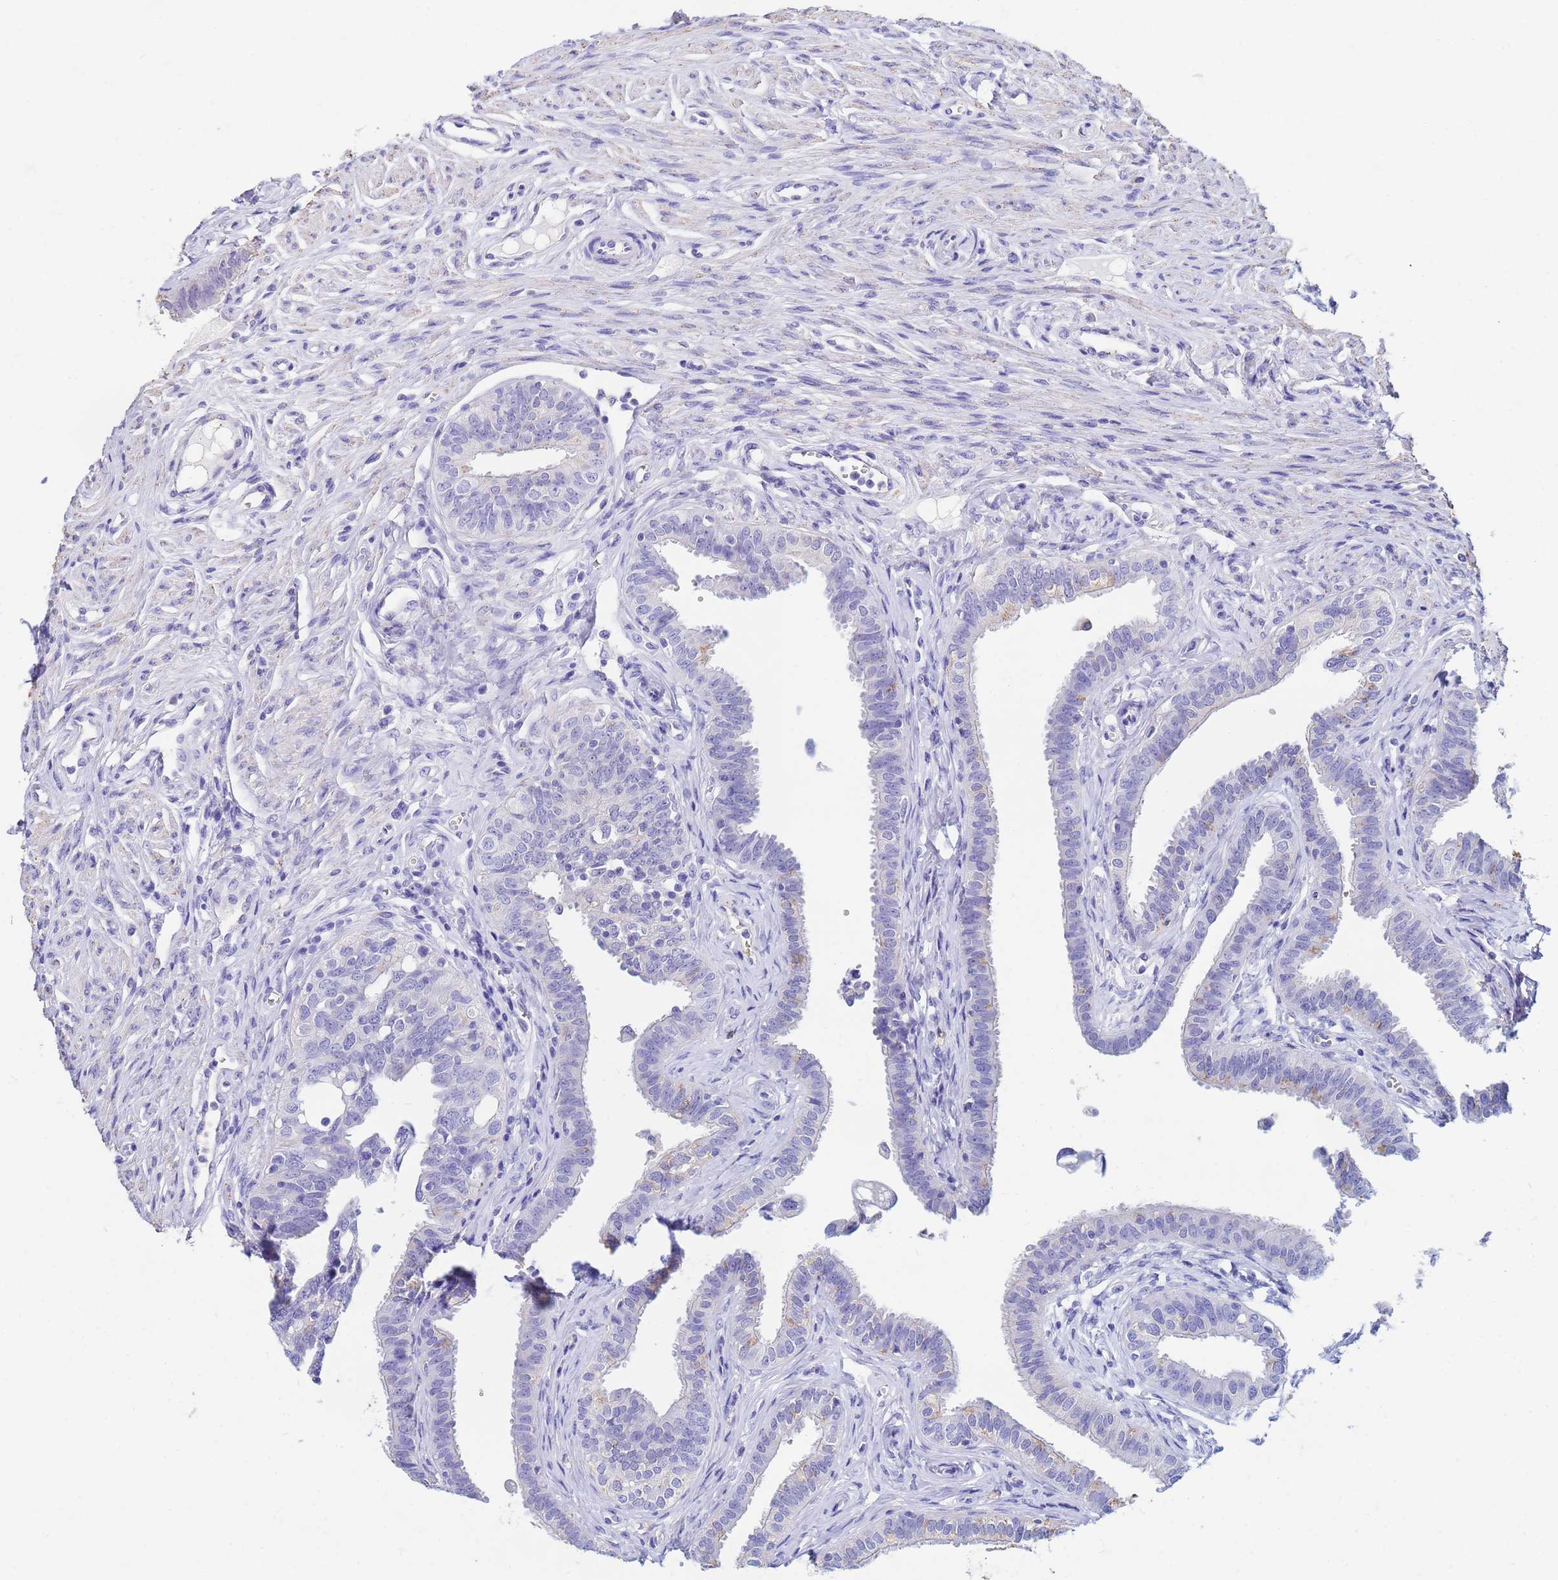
{"staining": {"intensity": "weak", "quantity": "<25%", "location": "cytoplasmic/membranous"}, "tissue": "fallopian tube", "cell_type": "Glandular cells", "image_type": "normal", "snomed": [{"axis": "morphology", "description": "Normal tissue, NOS"}, {"axis": "morphology", "description": "Carcinoma, NOS"}, {"axis": "topography", "description": "Fallopian tube"}, {"axis": "topography", "description": "Ovary"}], "caption": "The image shows no significant staining in glandular cells of fallopian tube. The staining is performed using DAB (3,3'-diaminobenzidine) brown chromogen with nuclei counter-stained in using hematoxylin.", "gene": "CSTB", "patient": {"sex": "female", "age": 59}}